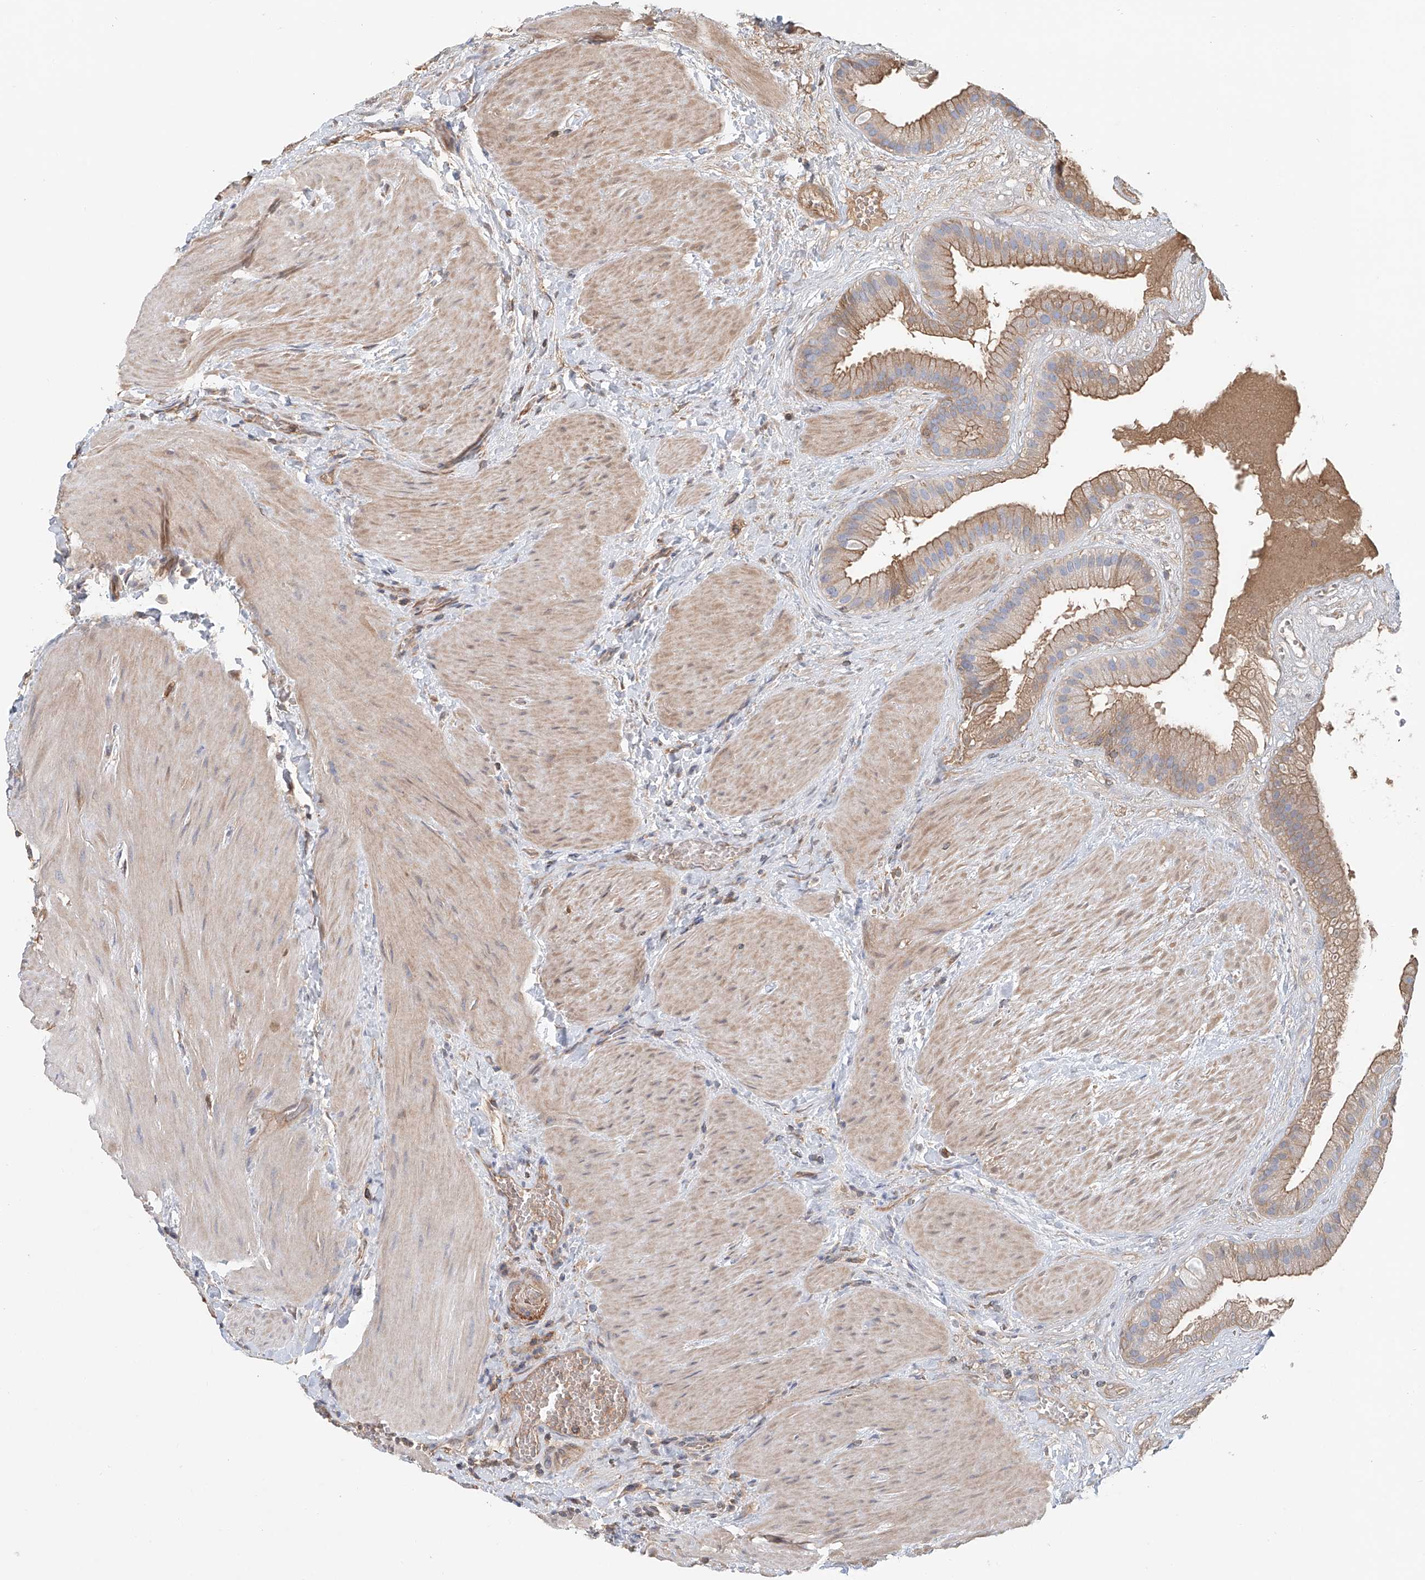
{"staining": {"intensity": "moderate", "quantity": ">75%", "location": "cytoplasmic/membranous"}, "tissue": "gallbladder", "cell_type": "Glandular cells", "image_type": "normal", "snomed": [{"axis": "morphology", "description": "Normal tissue, NOS"}, {"axis": "topography", "description": "Gallbladder"}], "caption": "Gallbladder stained with DAB IHC shows medium levels of moderate cytoplasmic/membranous expression in about >75% of glandular cells.", "gene": "FRYL", "patient": {"sex": "male", "age": 55}}